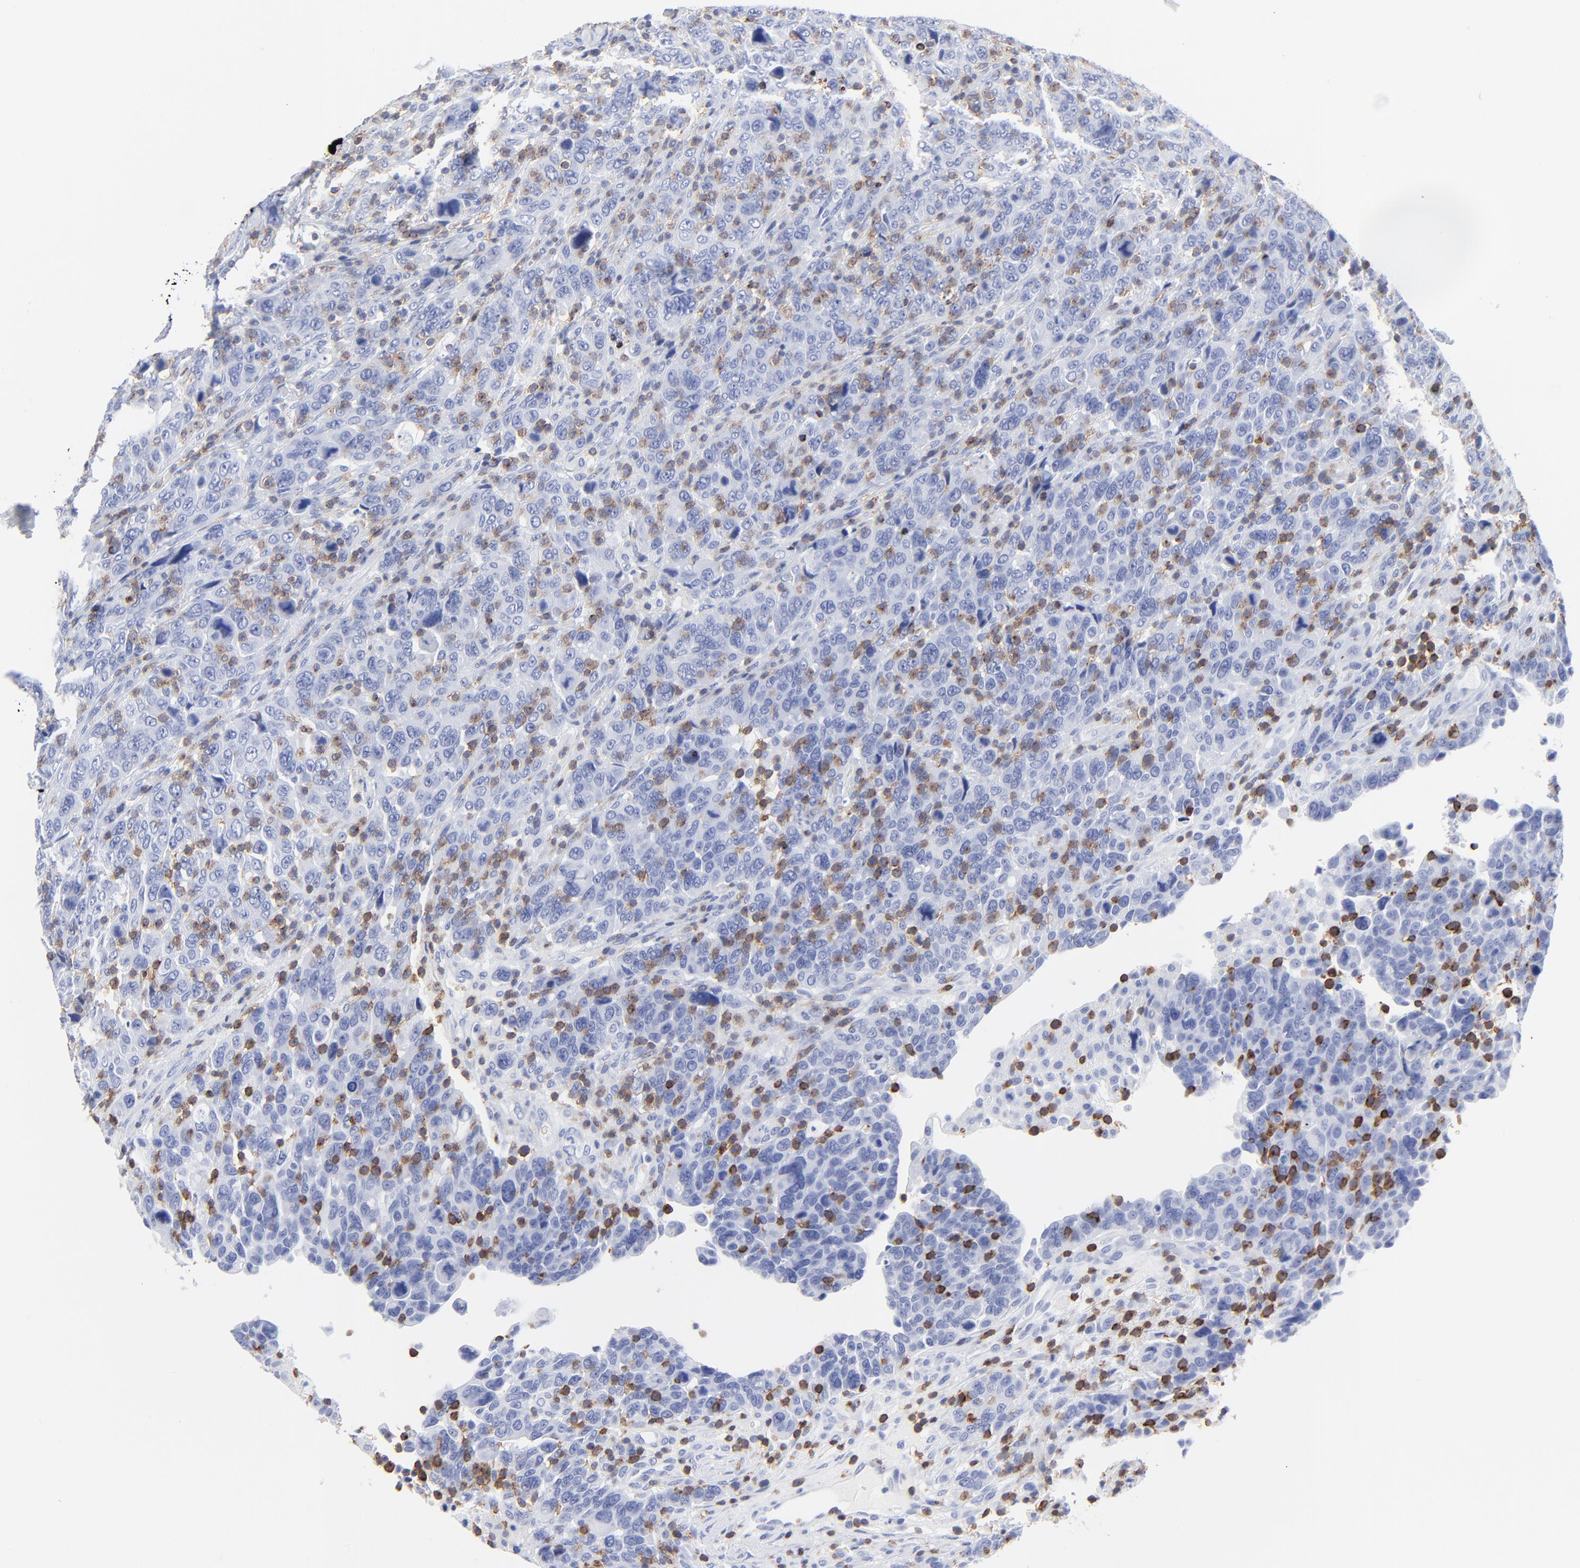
{"staining": {"intensity": "negative", "quantity": "none", "location": "none"}, "tissue": "breast cancer", "cell_type": "Tumor cells", "image_type": "cancer", "snomed": [{"axis": "morphology", "description": "Duct carcinoma"}, {"axis": "topography", "description": "Breast"}], "caption": "An image of breast intraductal carcinoma stained for a protein displays no brown staining in tumor cells.", "gene": "LCK", "patient": {"sex": "female", "age": 37}}